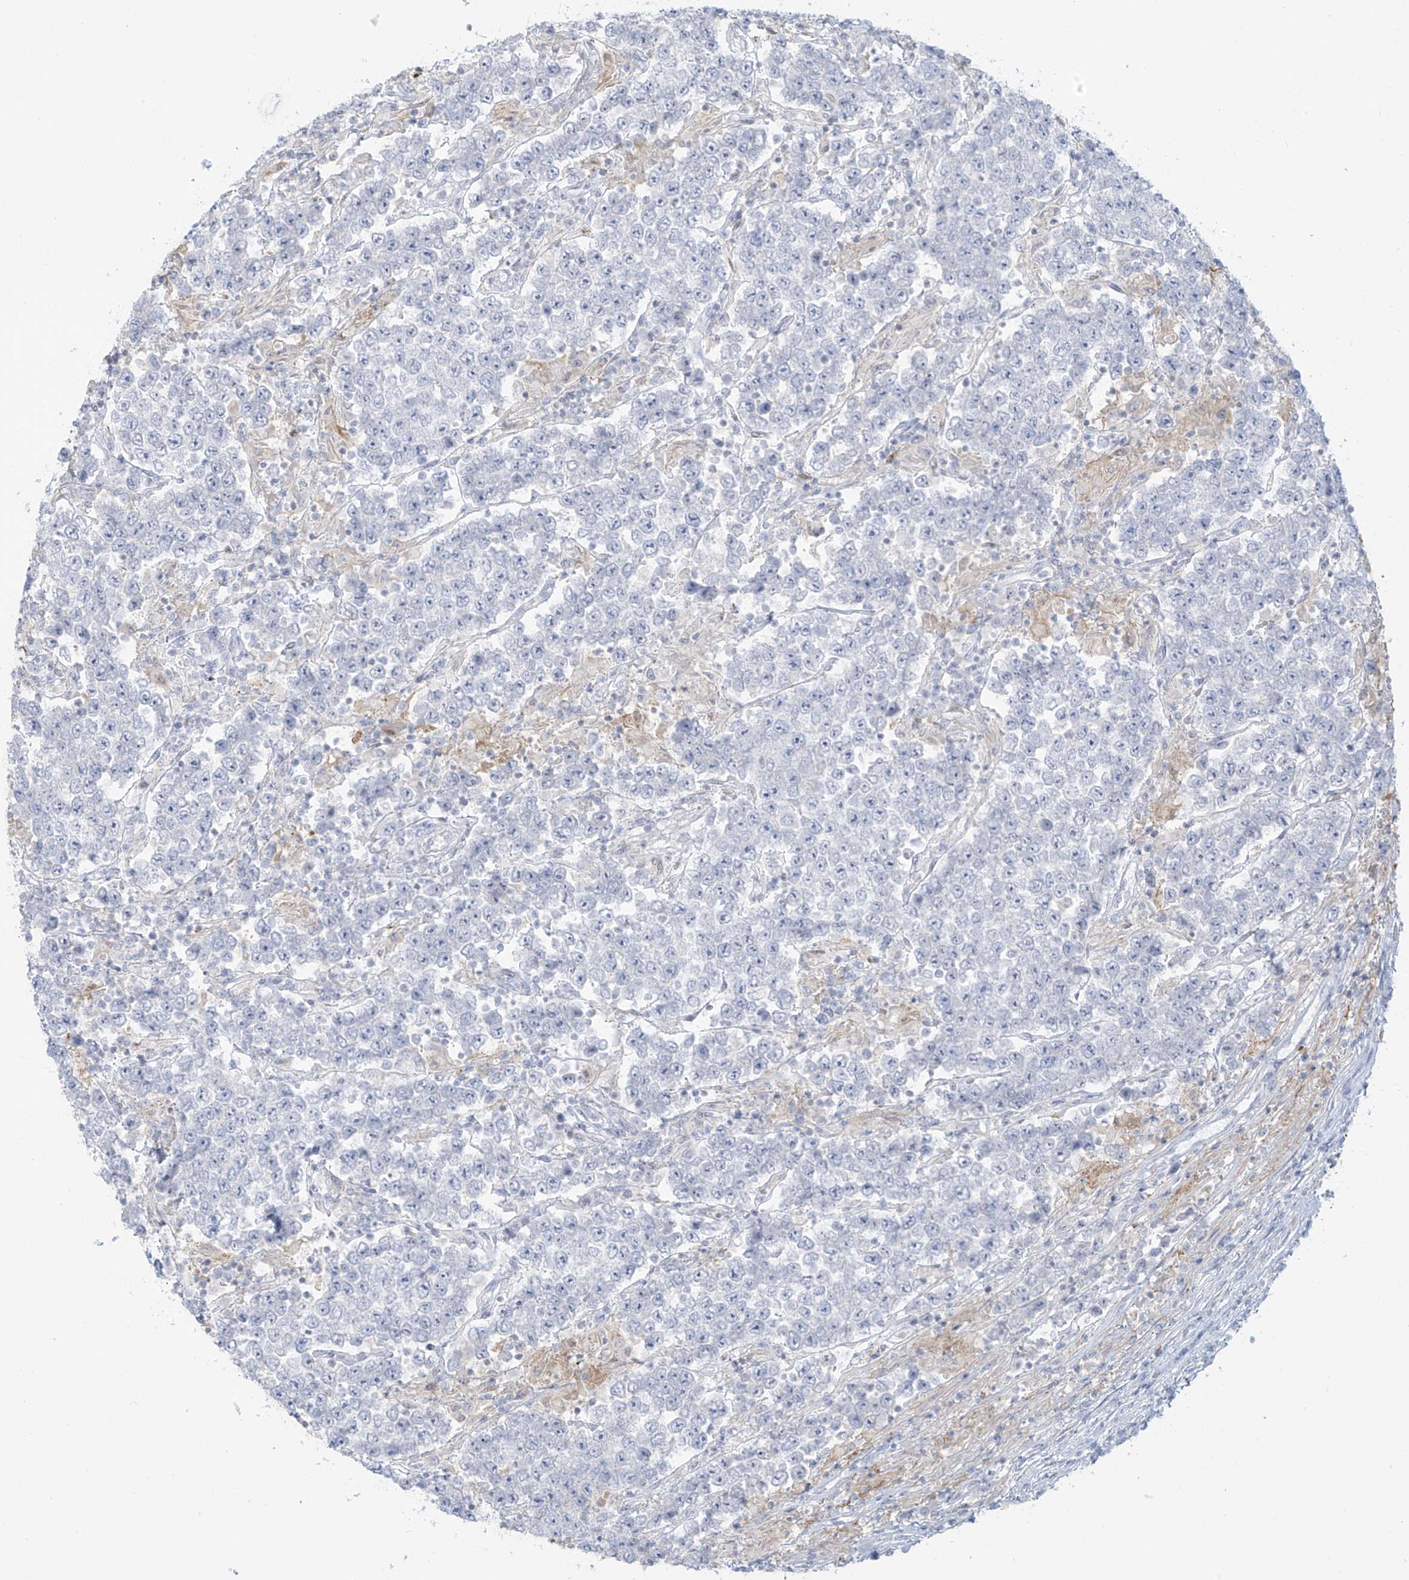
{"staining": {"intensity": "negative", "quantity": "none", "location": "none"}, "tissue": "testis cancer", "cell_type": "Tumor cells", "image_type": "cancer", "snomed": [{"axis": "morphology", "description": "Normal tissue, NOS"}, {"axis": "morphology", "description": "Urothelial carcinoma, High grade"}, {"axis": "morphology", "description": "Seminoma, NOS"}, {"axis": "morphology", "description": "Carcinoma, Embryonal, NOS"}, {"axis": "topography", "description": "Urinary bladder"}, {"axis": "topography", "description": "Testis"}], "caption": "Immunohistochemical staining of human testis seminoma displays no significant staining in tumor cells.", "gene": "TAGAP", "patient": {"sex": "male", "age": 41}}